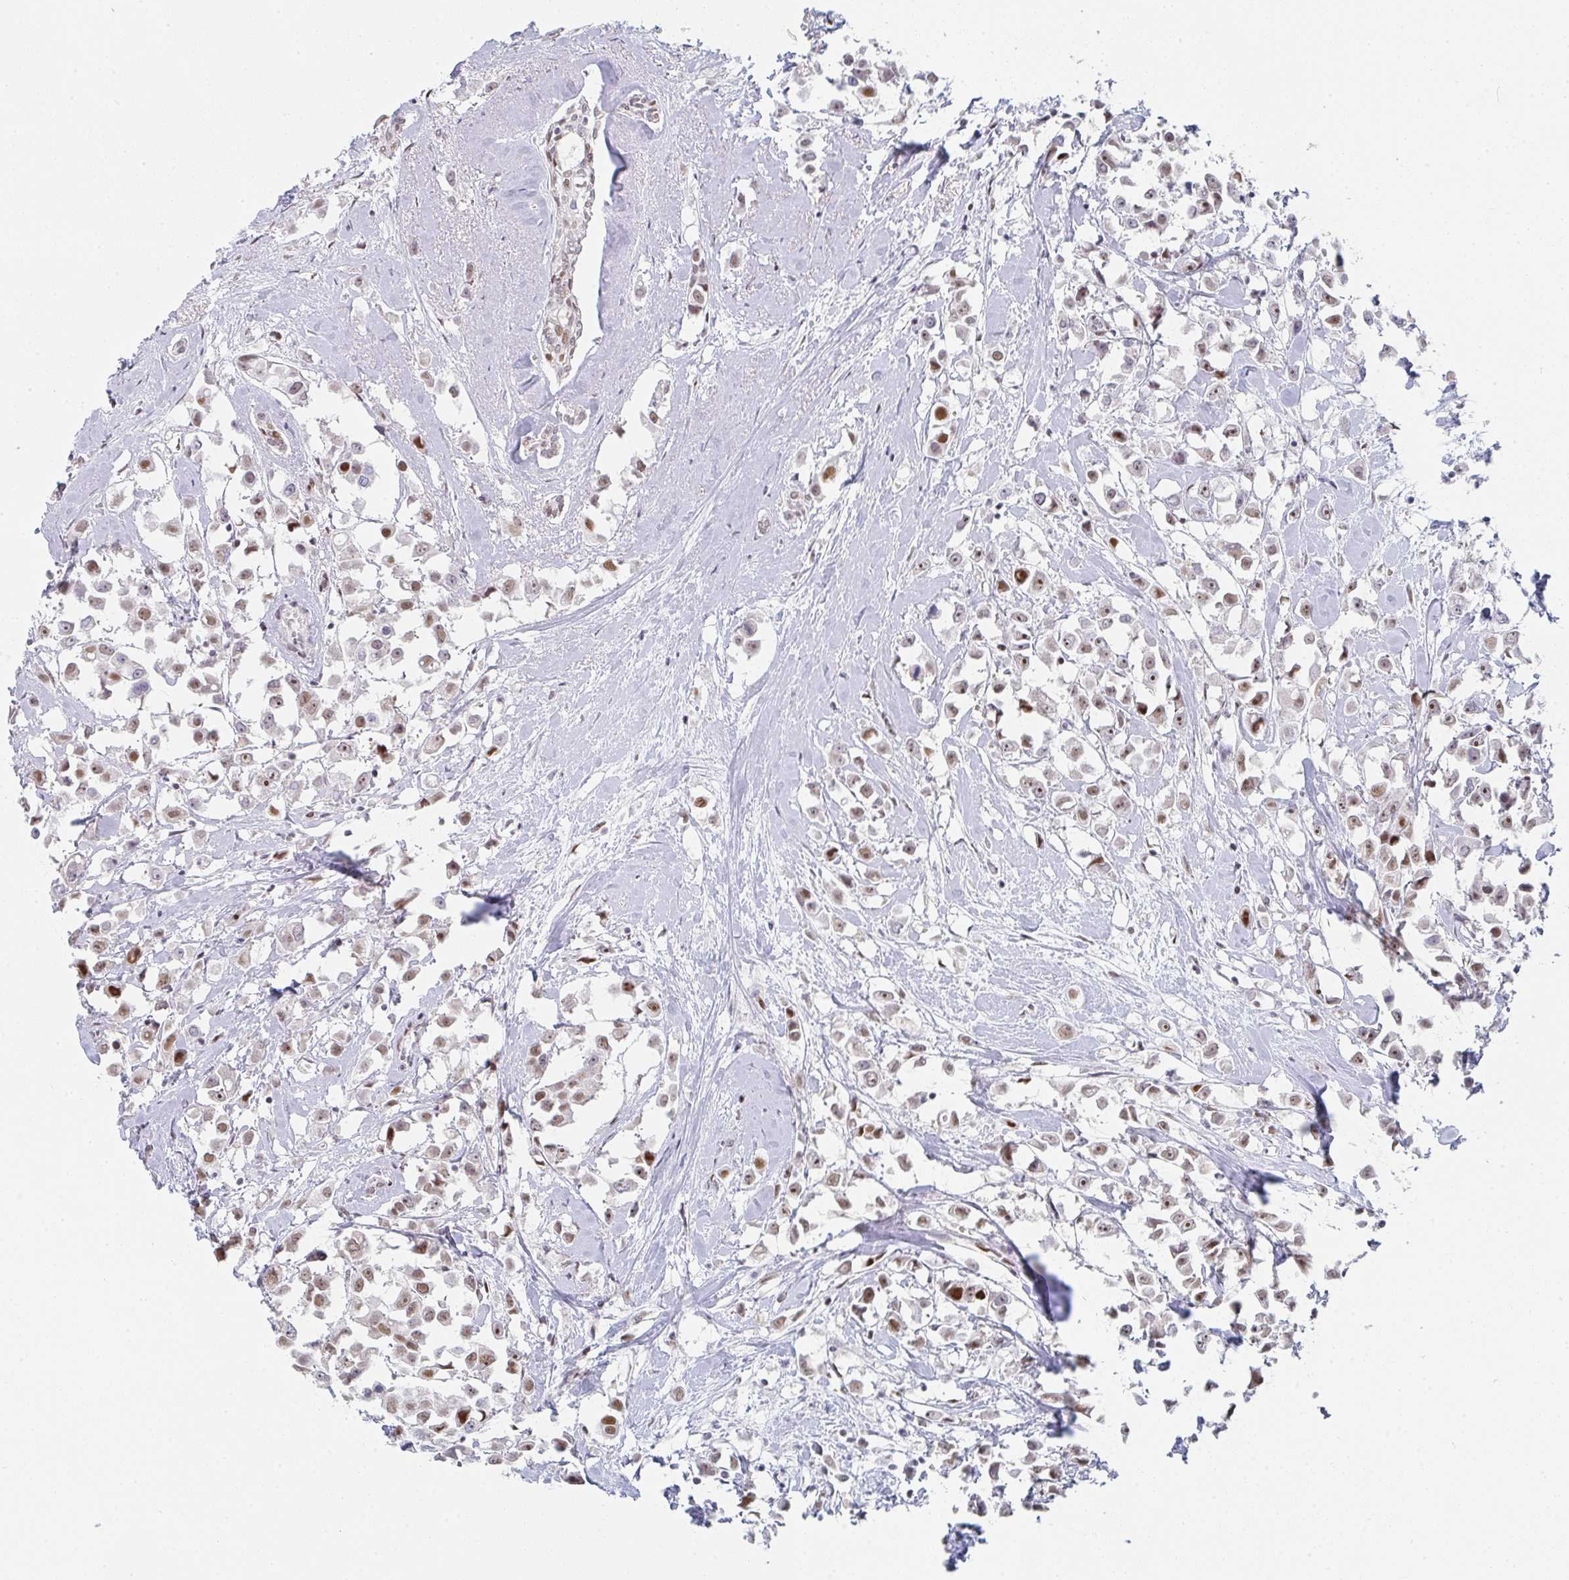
{"staining": {"intensity": "weak", "quantity": ">75%", "location": "nuclear"}, "tissue": "breast cancer", "cell_type": "Tumor cells", "image_type": "cancer", "snomed": [{"axis": "morphology", "description": "Duct carcinoma"}, {"axis": "topography", "description": "Breast"}], "caption": "A histopathology image showing weak nuclear expression in about >75% of tumor cells in breast cancer, as visualized by brown immunohistochemical staining.", "gene": "LIN54", "patient": {"sex": "female", "age": 61}}